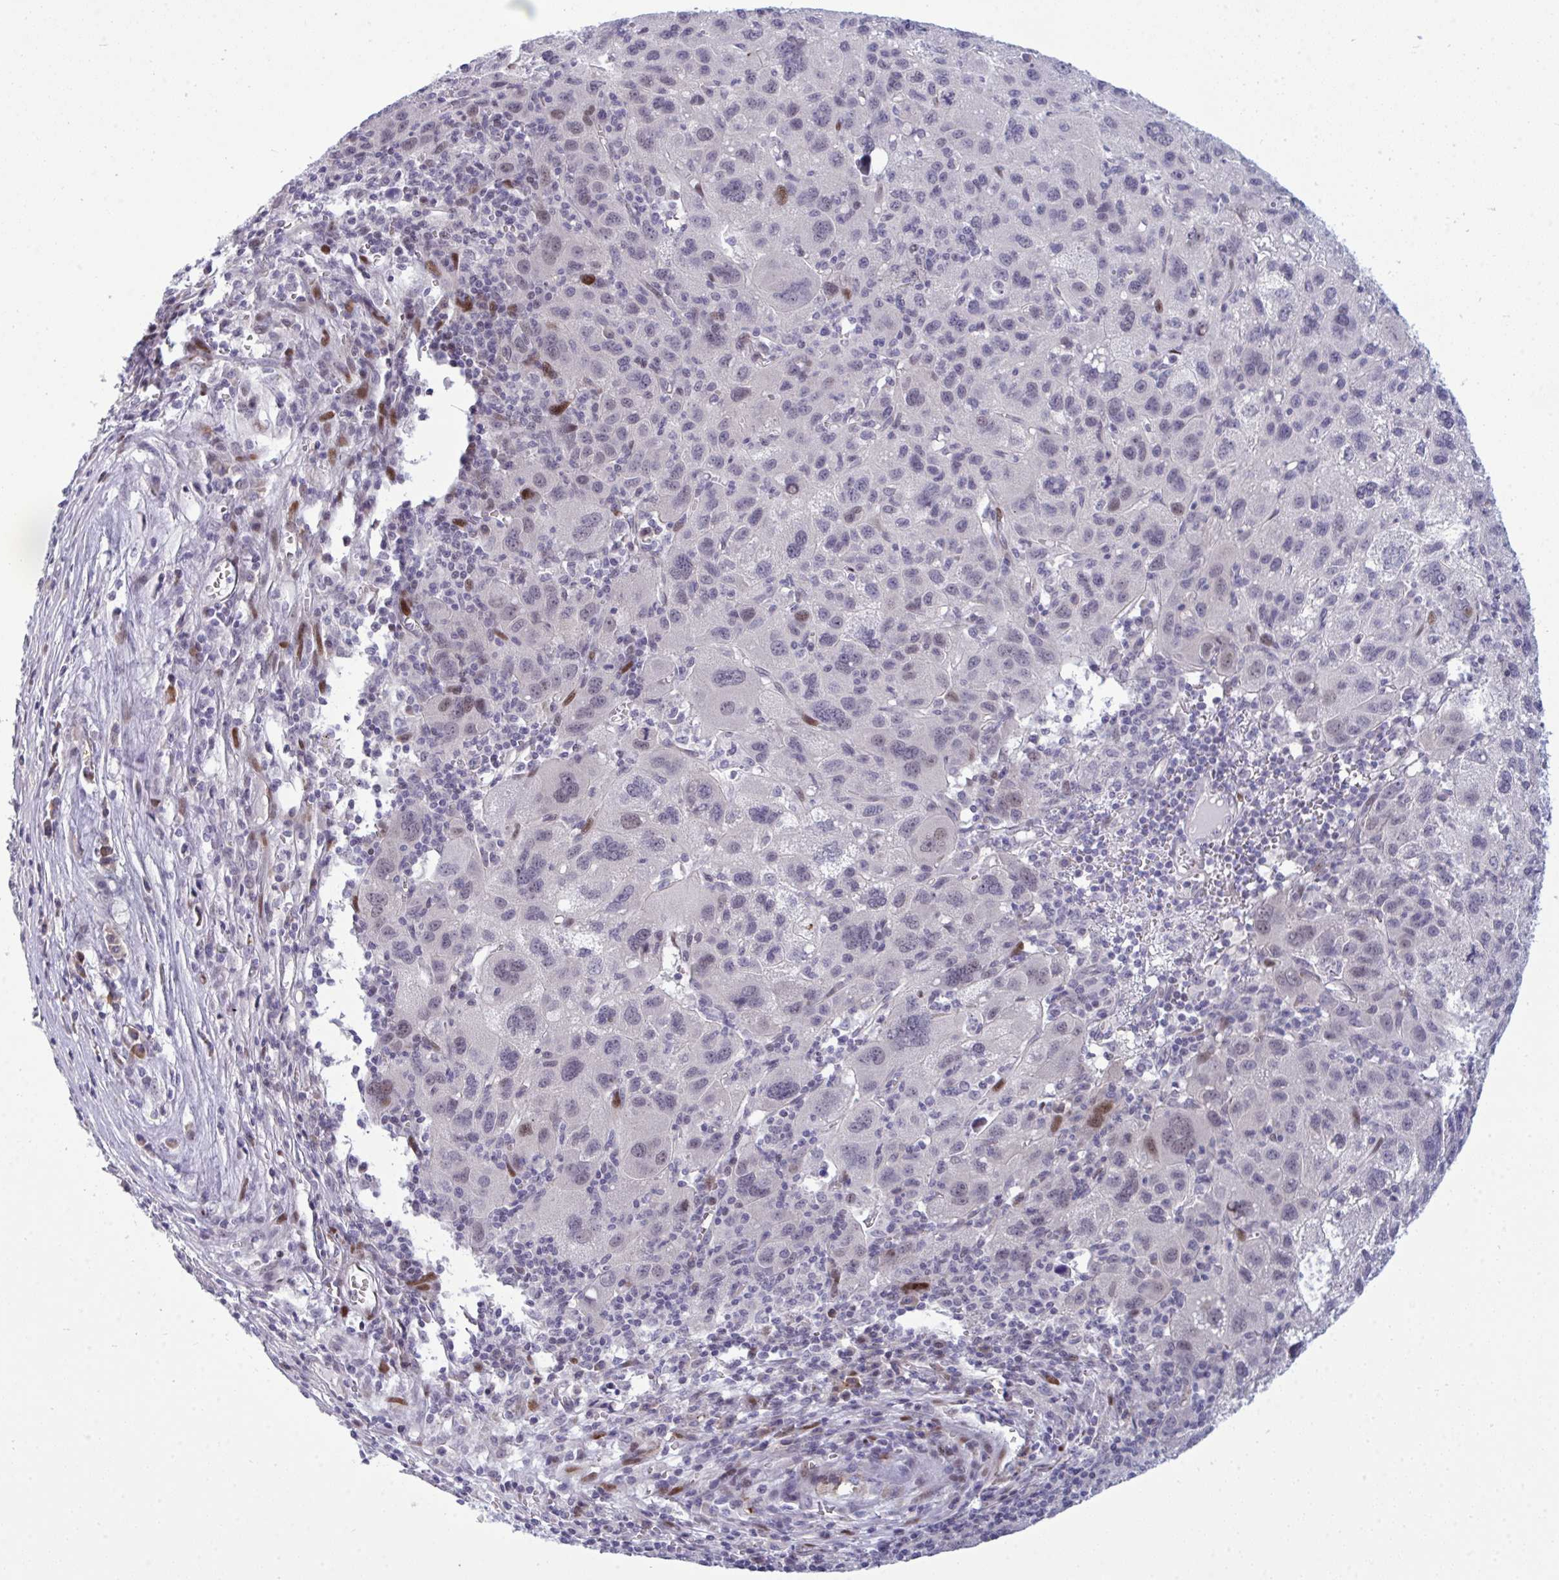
{"staining": {"intensity": "moderate", "quantity": "<25%", "location": "nuclear"}, "tissue": "liver cancer", "cell_type": "Tumor cells", "image_type": "cancer", "snomed": [{"axis": "morphology", "description": "Carcinoma, Hepatocellular, NOS"}, {"axis": "topography", "description": "Liver"}], "caption": "Immunohistochemistry (IHC) photomicrograph of liver cancer stained for a protein (brown), which reveals low levels of moderate nuclear staining in approximately <25% of tumor cells.", "gene": "TAB1", "patient": {"sex": "female", "age": 77}}